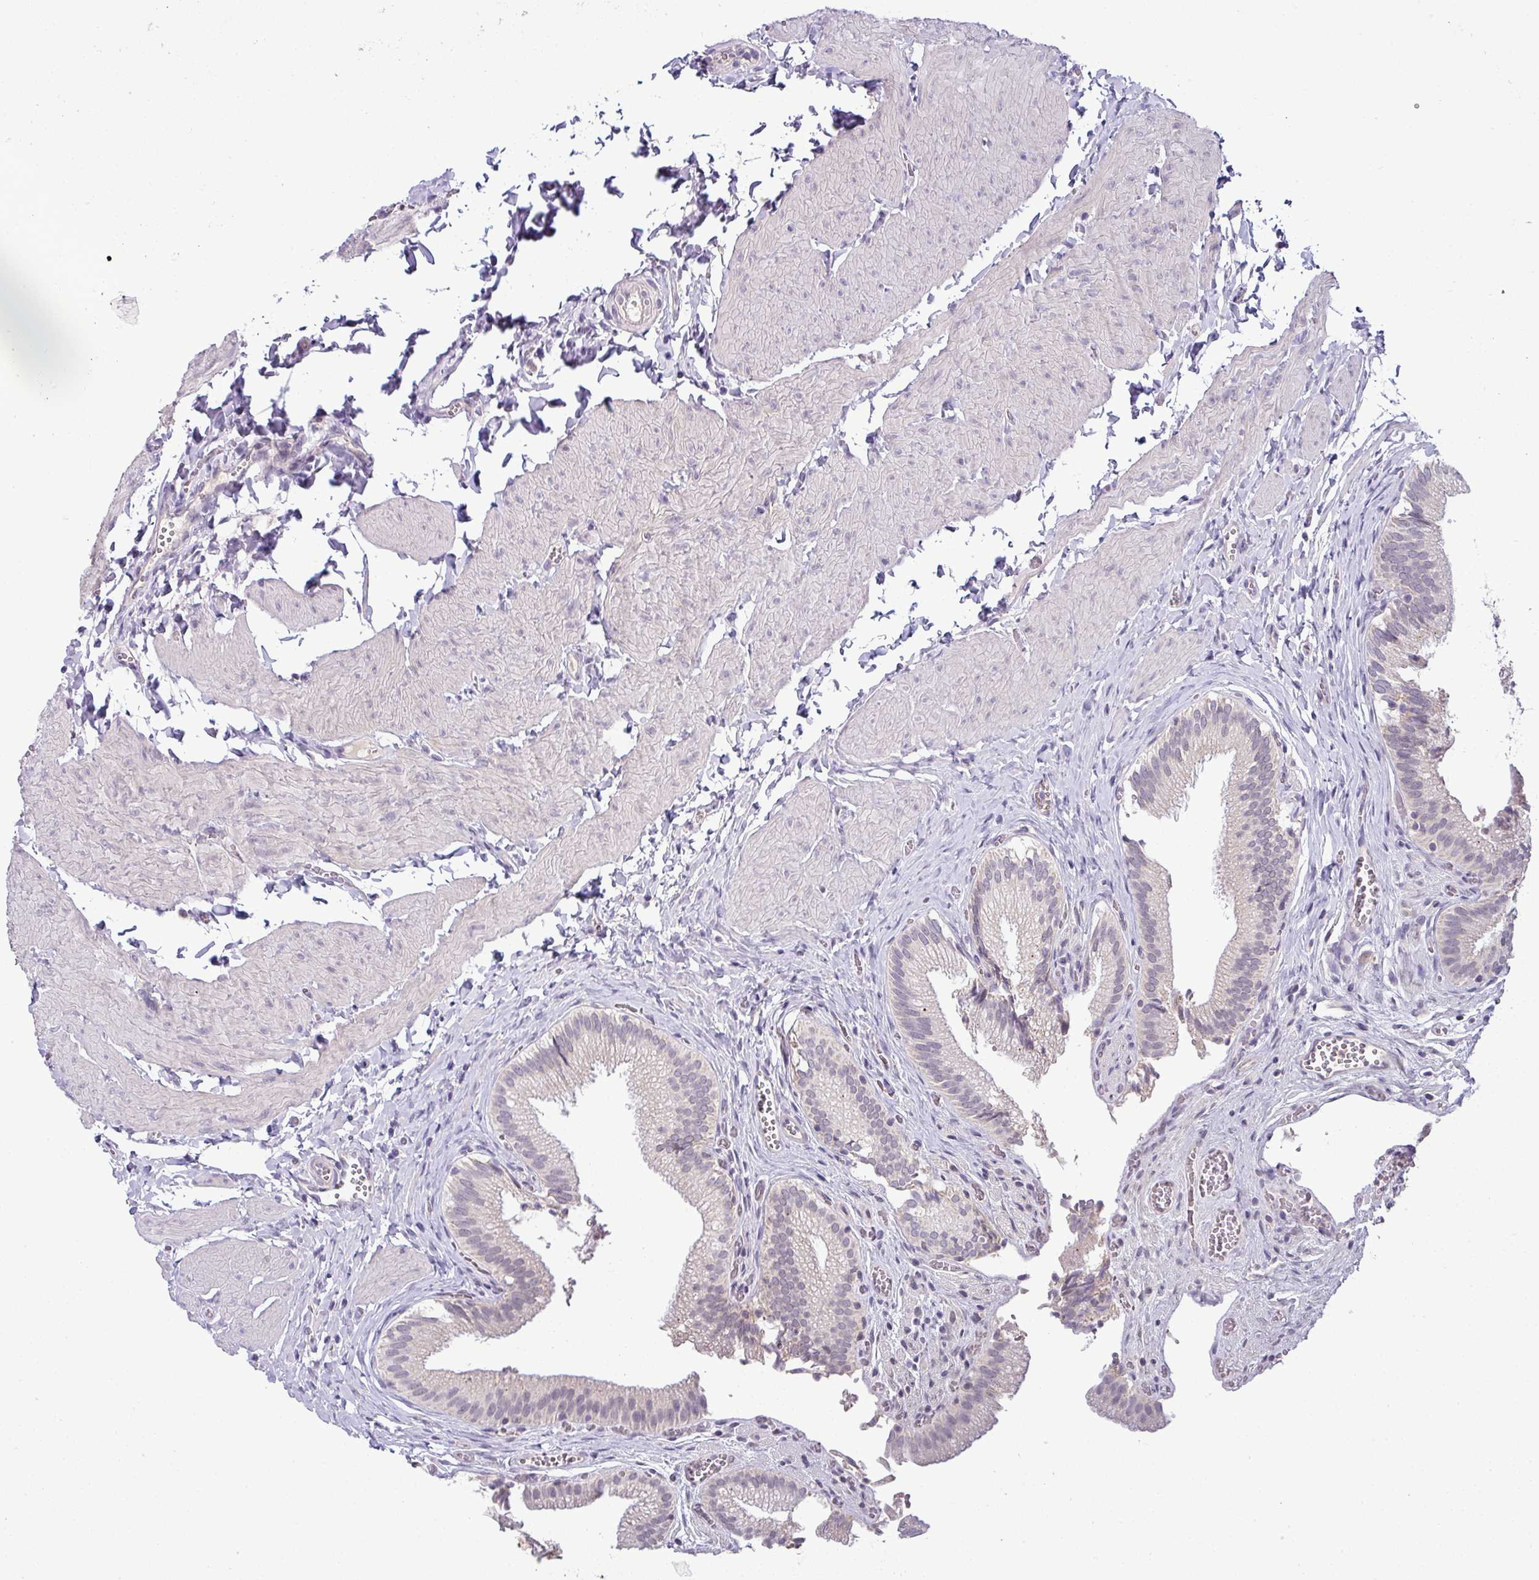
{"staining": {"intensity": "negative", "quantity": "none", "location": "none"}, "tissue": "gallbladder", "cell_type": "Glandular cells", "image_type": "normal", "snomed": [{"axis": "morphology", "description": "Normal tissue, NOS"}, {"axis": "topography", "description": "Gallbladder"}, {"axis": "topography", "description": "Peripheral nerve tissue"}], "caption": "High power microscopy micrograph of an immunohistochemistry image of unremarkable gallbladder, revealing no significant staining in glandular cells.", "gene": "HBEGF", "patient": {"sex": "male", "age": 17}}